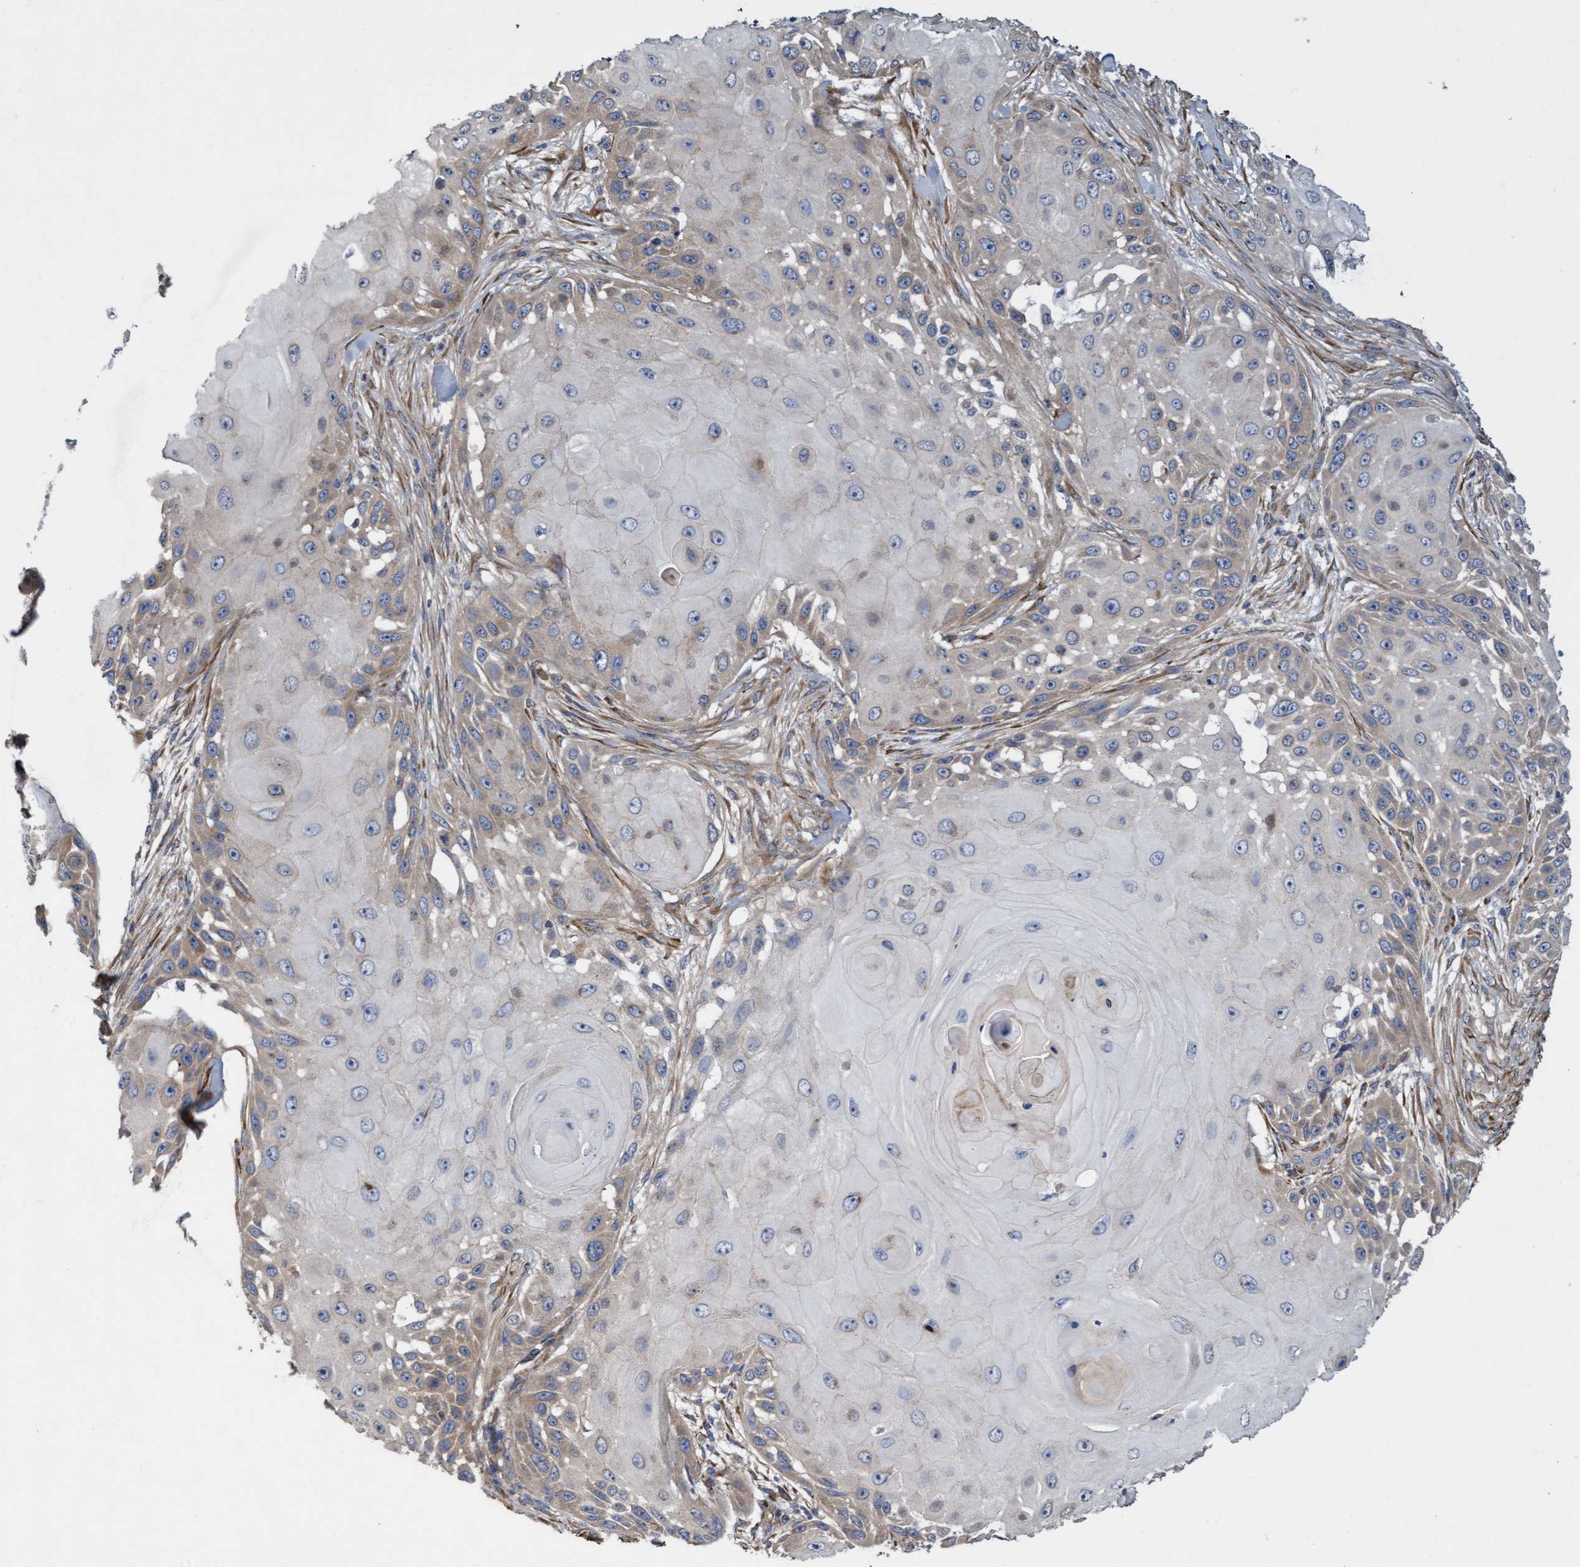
{"staining": {"intensity": "weak", "quantity": "<25%", "location": "cytoplasmic/membranous"}, "tissue": "skin cancer", "cell_type": "Tumor cells", "image_type": "cancer", "snomed": [{"axis": "morphology", "description": "Squamous cell carcinoma, NOS"}, {"axis": "topography", "description": "Skin"}], "caption": "A photomicrograph of human skin cancer is negative for staining in tumor cells.", "gene": "DDHD2", "patient": {"sex": "female", "age": 44}}